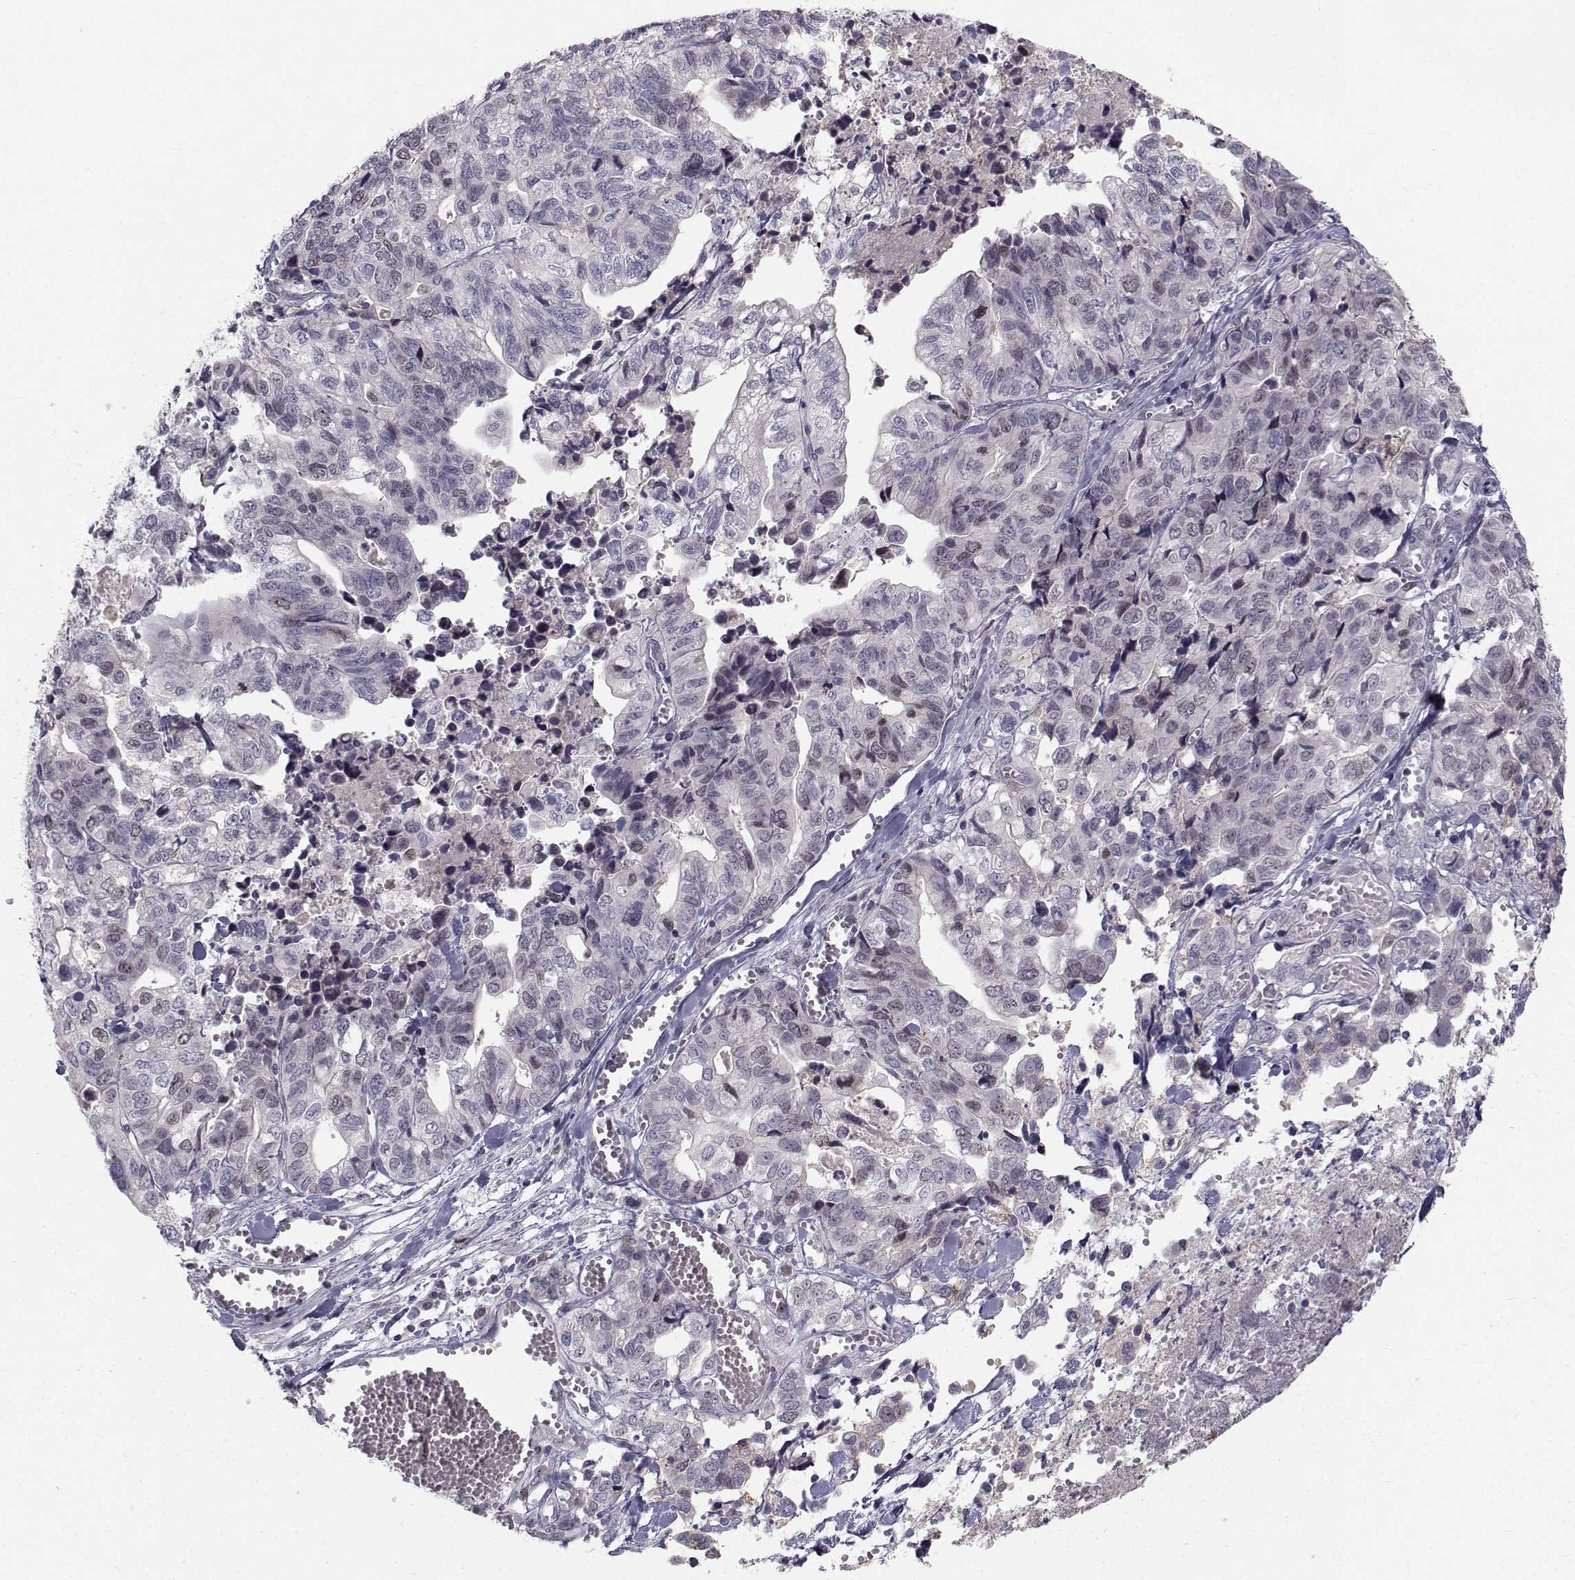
{"staining": {"intensity": "negative", "quantity": "none", "location": "none"}, "tissue": "stomach cancer", "cell_type": "Tumor cells", "image_type": "cancer", "snomed": [{"axis": "morphology", "description": "Adenocarcinoma, NOS"}, {"axis": "topography", "description": "Stomach, upper"}], "caption": "Stomach cancer (adenocarcinoma) stained for a protein using IHC shows no staining tumor cells.", "gene": "LRP8", "patient": {"sex": "female", "age": 67}}